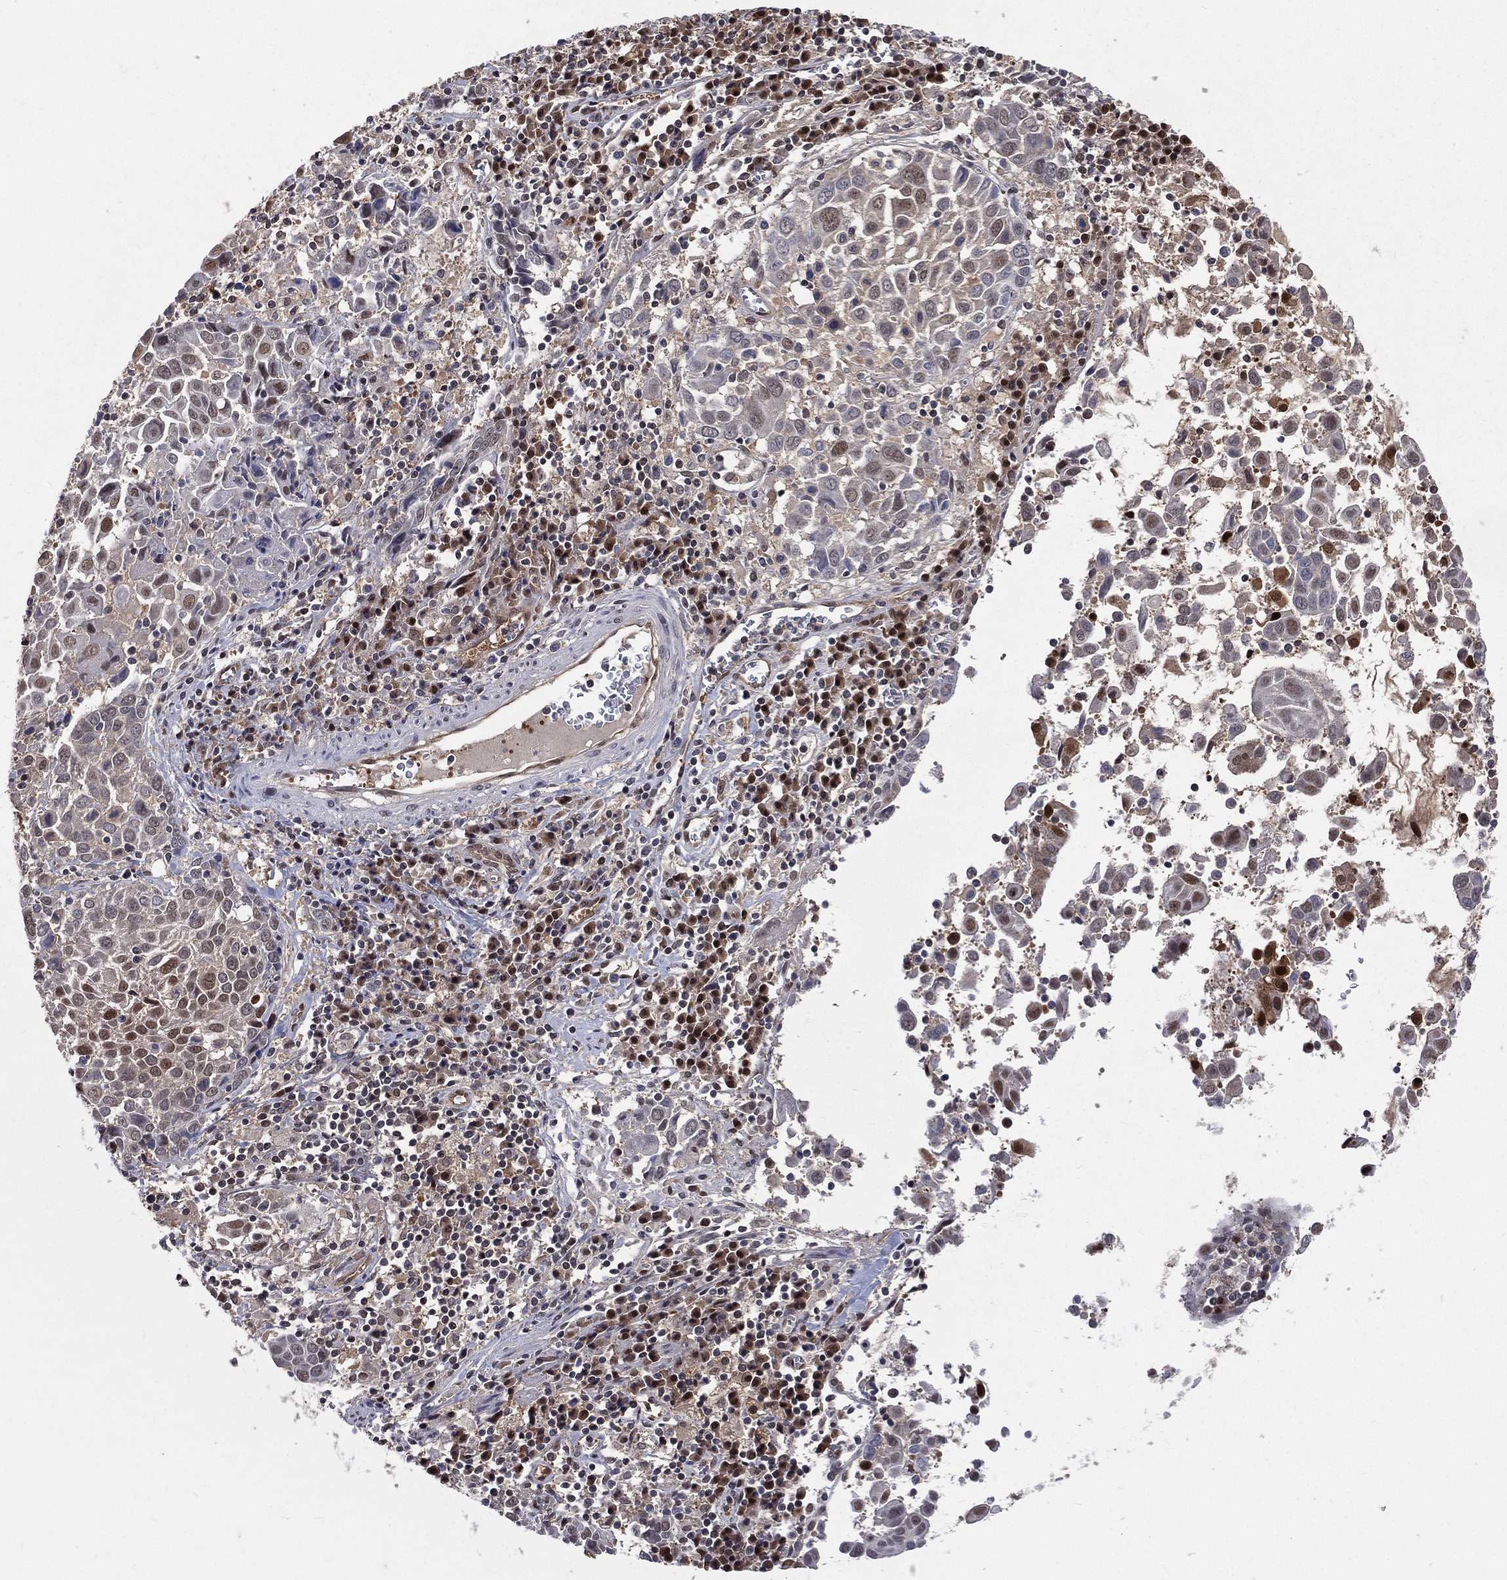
{"staining": {"intensity": "moderate", "quantity": "<25%", "location": "nuclear"}, "tissue": "lung cancer", "cell_type": "Tumor cells", "image_type": "cancer", "snomed": [{"axis": "morphology", "description": "Squamous cell carcinoma, NOS"}, {"axis": "topography", "description": "Lung"}], "caption": "An immunohistochemistry histopathology image of tumor tissue is shown. Protein staining in brown labels moderate nuclear positivity in lung cancer (squamous cell carcinoma) within tumor cells. (IHC, brightfield microscopy, high magnification).", "gene": "GMPR2", "patient": {"sex": "male", "age": 57}}